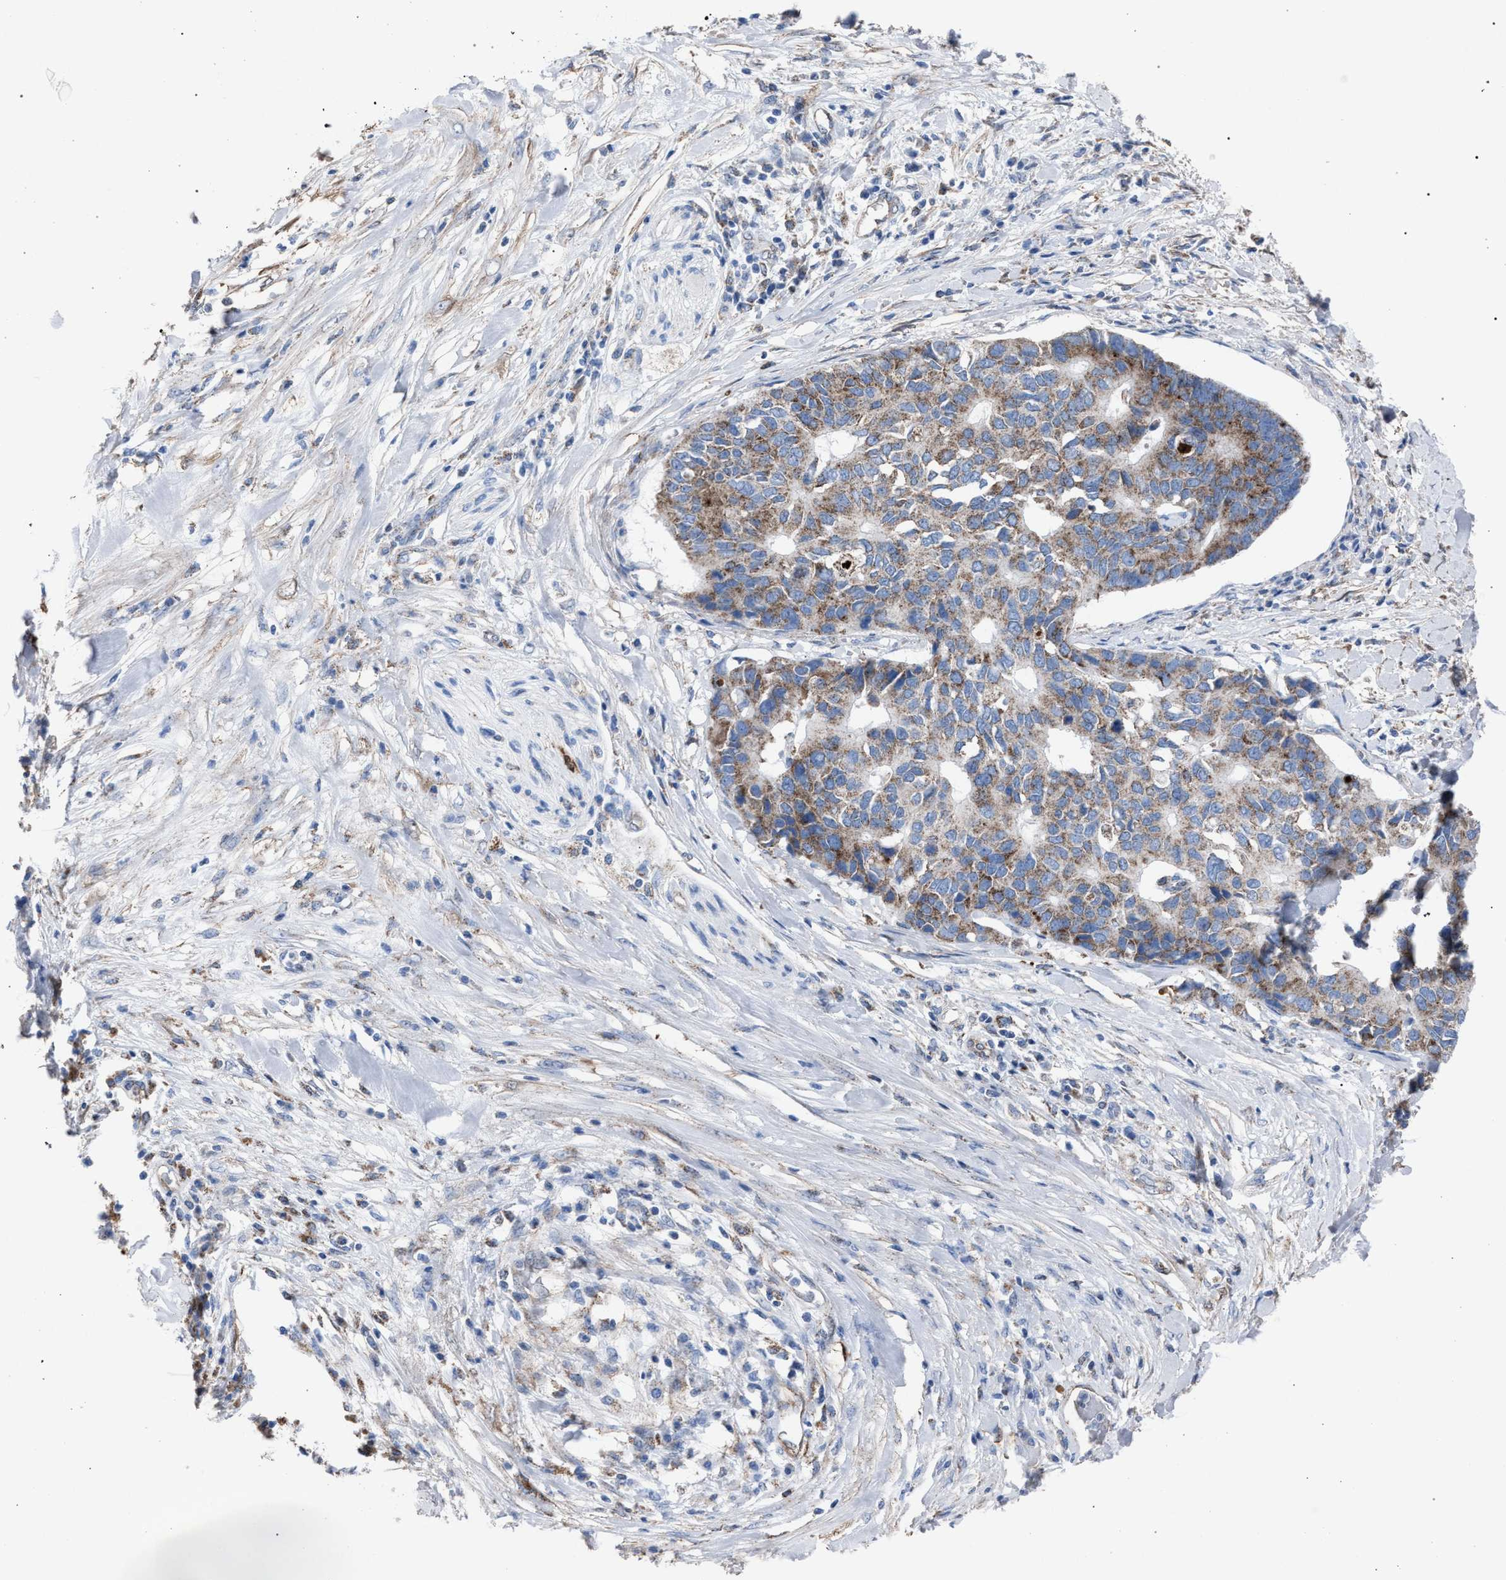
{"staining": {"intensity": "moderate", "quantity": ">75%", "location": "cytoplasmic/membranous"}, "tissue": "pancreatic cancer", "cell_type": "Tumor cells", "image_type": "cancer", "snomed": [{"axis": "morphology", "description": "Adenocarcinoma, NOS"}, {"axis": "topography", "description": "Pancreas"}], "caption": "A brown stain labels moderate cytoplasmic/membranous expression of a protein in pancreatic cancer tumor cells.", "gene": "HSD17B4", "patient": {"sex": "female", "age": 56}}